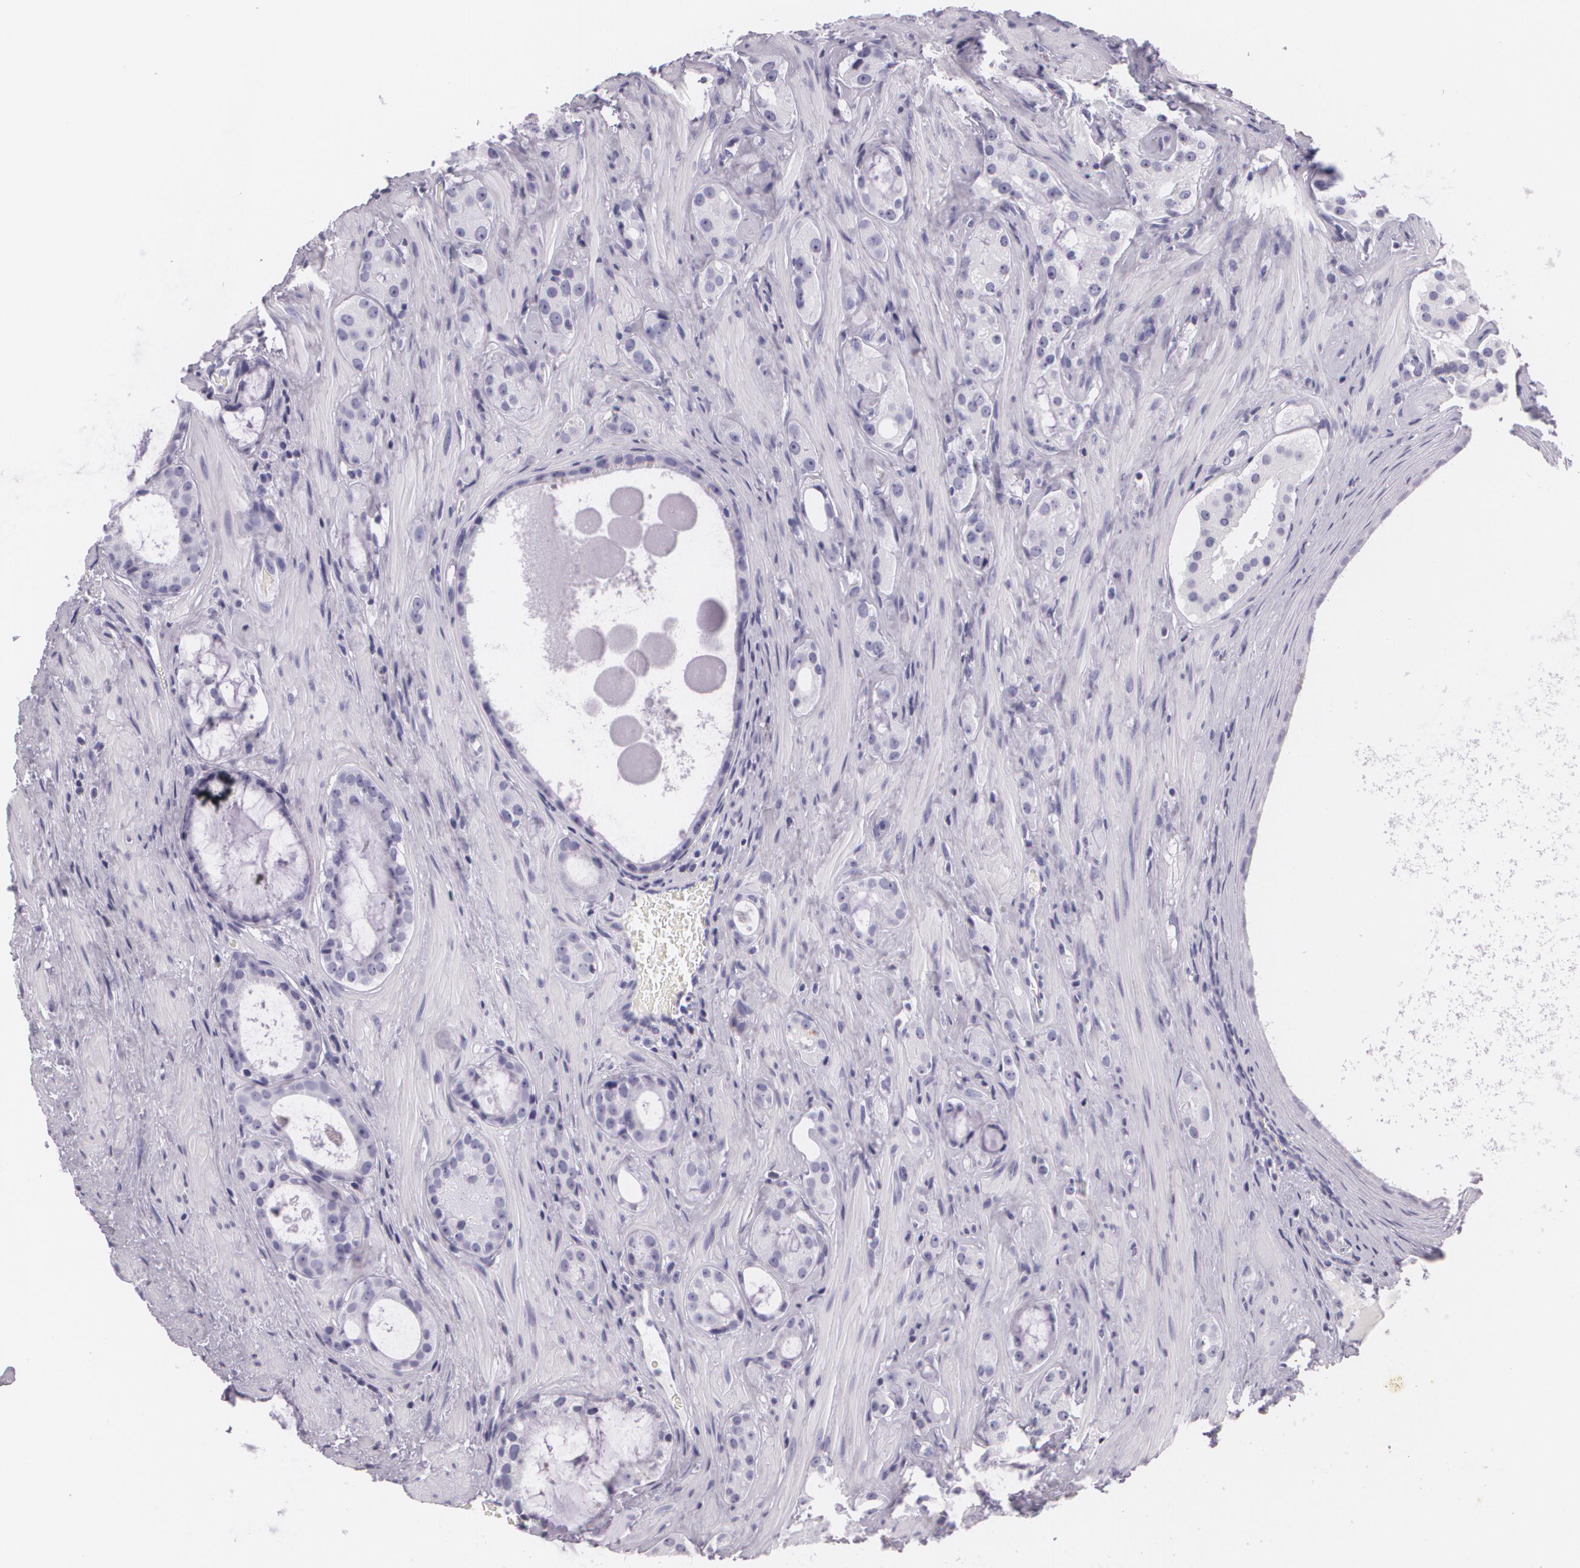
{"staining": {"intensity": "negative", "quantity": "none", "location": "none"}, "tissue": "prostate cancer", "cell_type": "Tumor cells", "image_type": "cancer", "snomed": [{"axis": "morphology", "description": "Adenocarcinoma, Medium grade"}, {"axis": "topography", "description": "Prostate"}], "caption": "This is an immunohistochemistry (IHC) image of human prostate medium-grade adenocarcinoma. There is no staining in tumor cells.", "gene": "DLG4", "patient": {"sex": "male", "age": 73}}